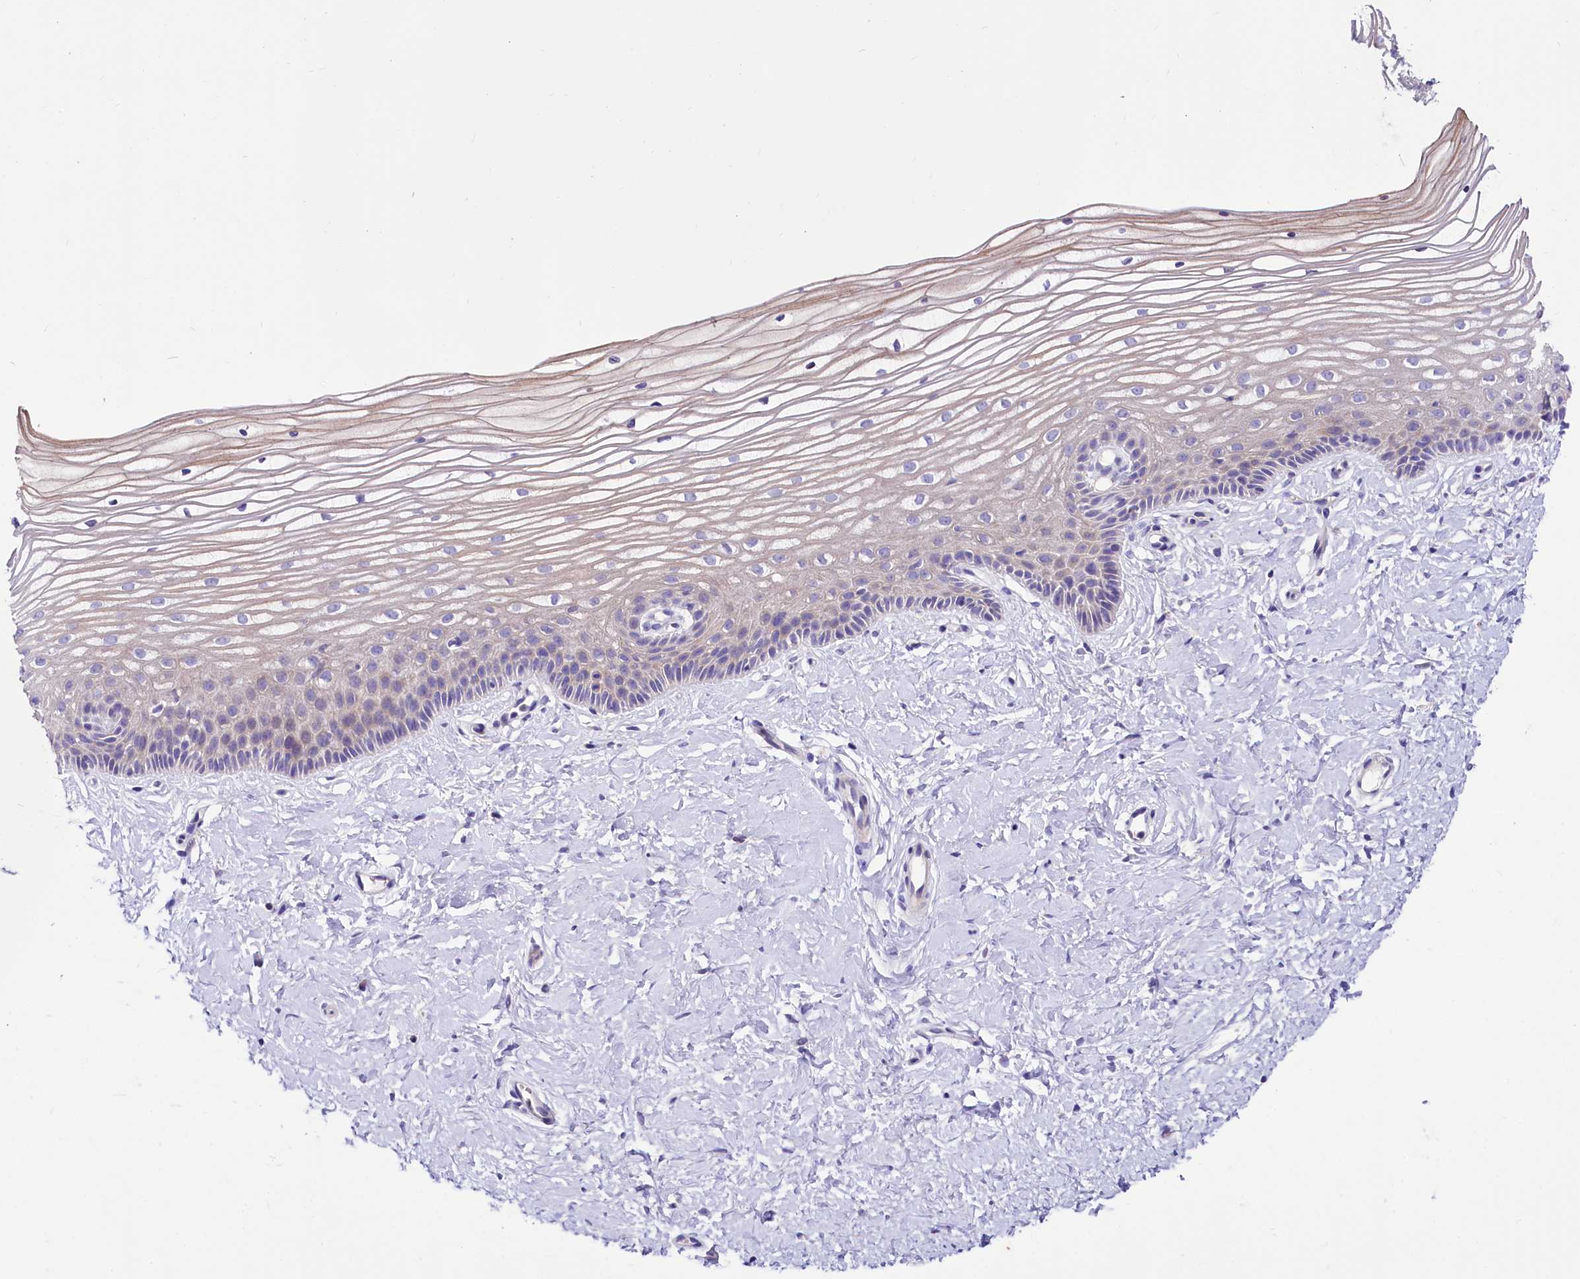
{"staining": {"intensity": "negative", "quantity": "none", "location": "none"}, "tissue": "vagina", "cell_type": "Squamous epithelial cells", "image_type": "normal", "snomed": [{"axis": "morphology", "description": "Normal tissue, NOS"}, {"axis": "topography", "description": "Vagina"}, {"axis": "topography", "description": "Cervix"}], "caption": "This histopathology image is of benign vagina stained with IHC to label a protein in brown with the nuclei are counter-stained blue. There is no expression in squamous epithelial cells.", "gene": "ABHD5", "patient": {"sex": "female", "age": 40}}